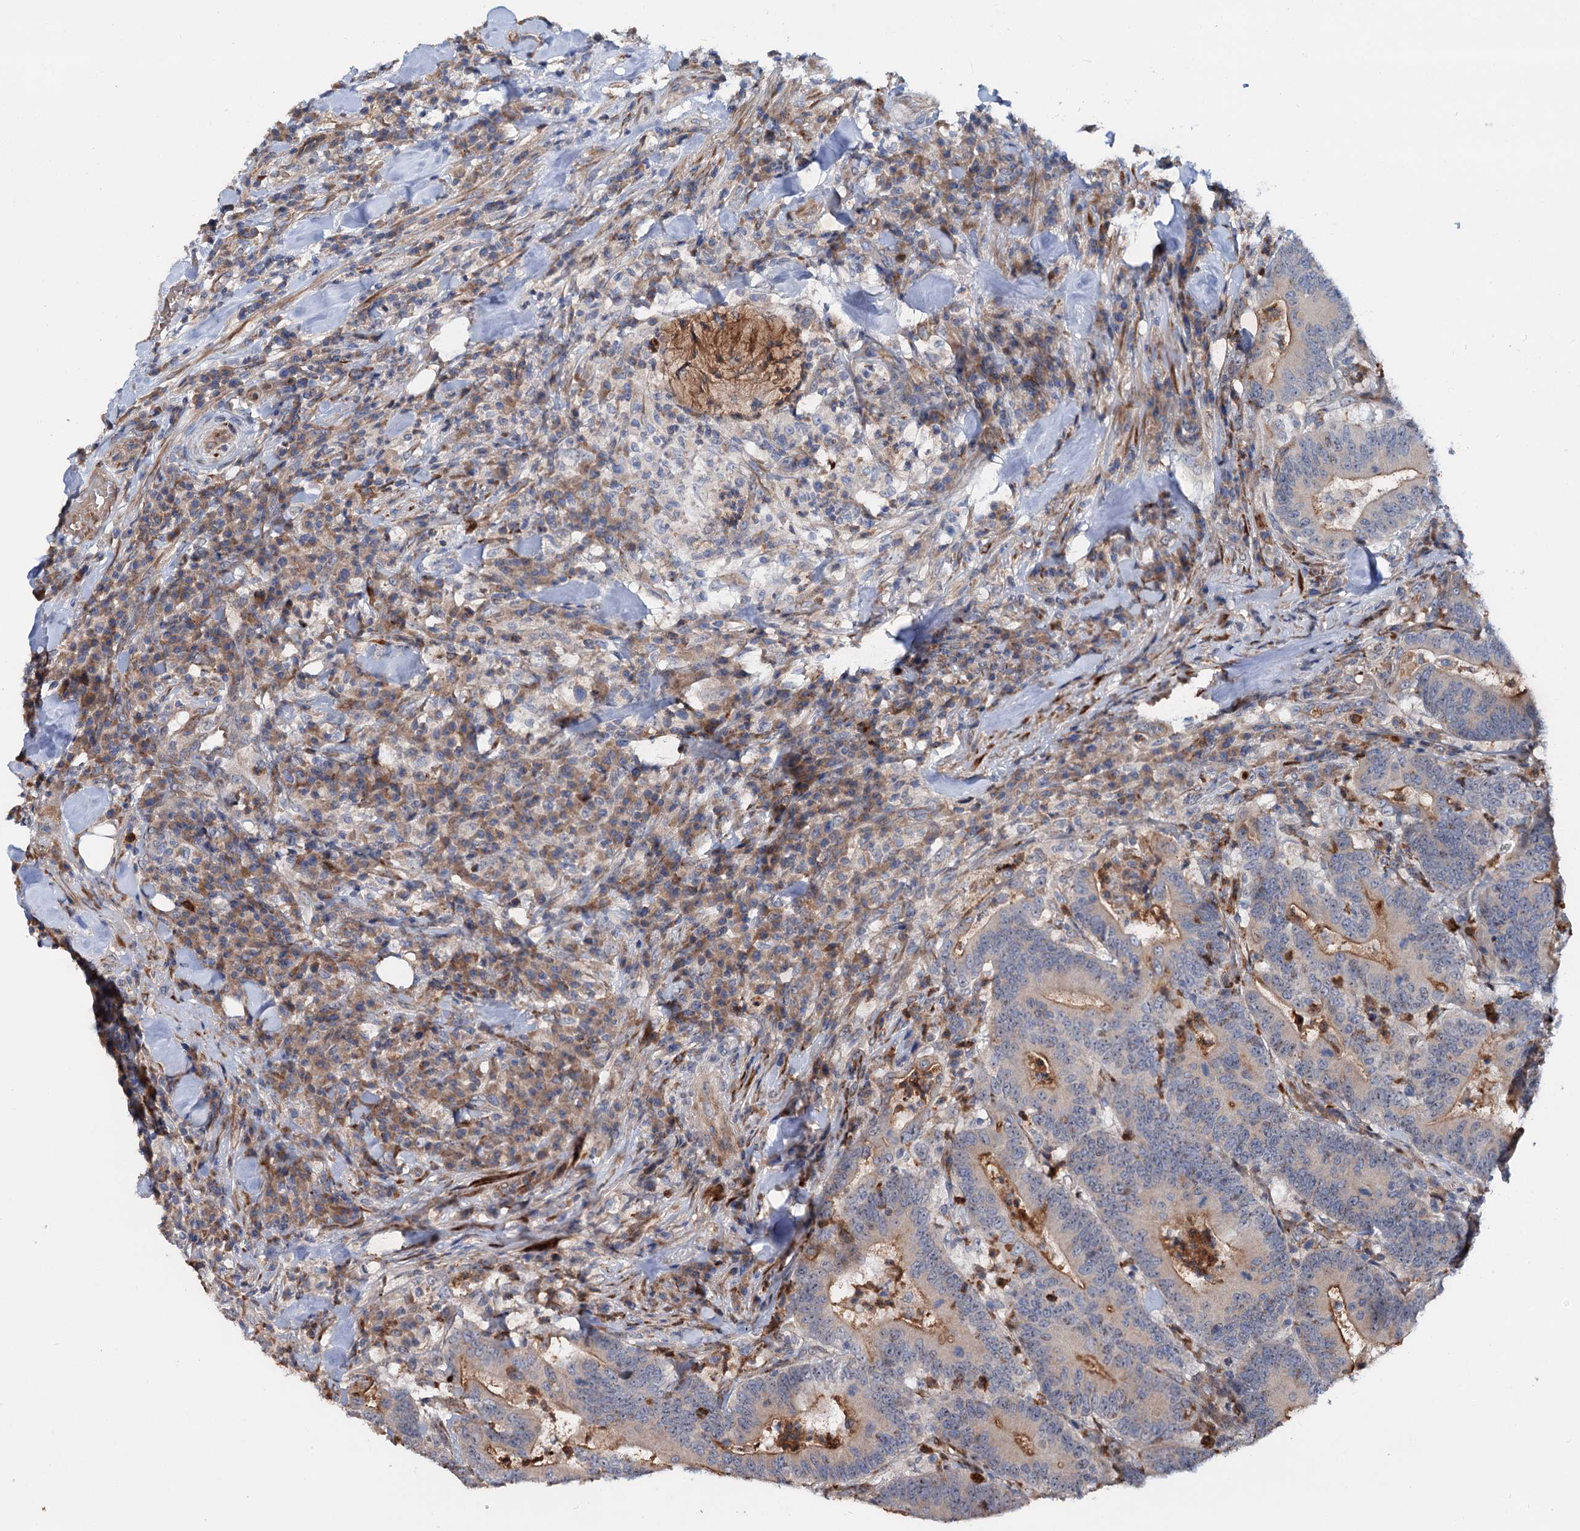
{"staining": {"intensity": "moderate", "quantity": "<25%", "location": "cytoplasmic/membranous"}, "tissue": "colorectal cancer", "cell_type": "Tumor cells", "image_type": "cancer", "snomed": [{"axis": "morphology", "description": "Adenocarcinoma, NOS"}, {"axis": "topography", "description": "Colon"}], "caption": "IHC photomicrograph of colorectal adenocarcinoma stained for a protein (brown), which exhibits low levels of moderate cytoplasmic/membranous positivity in approximately <25% of tumor cells.", "gene": "PTDSS2", "patient": {"sex": "female", "age": 66}}